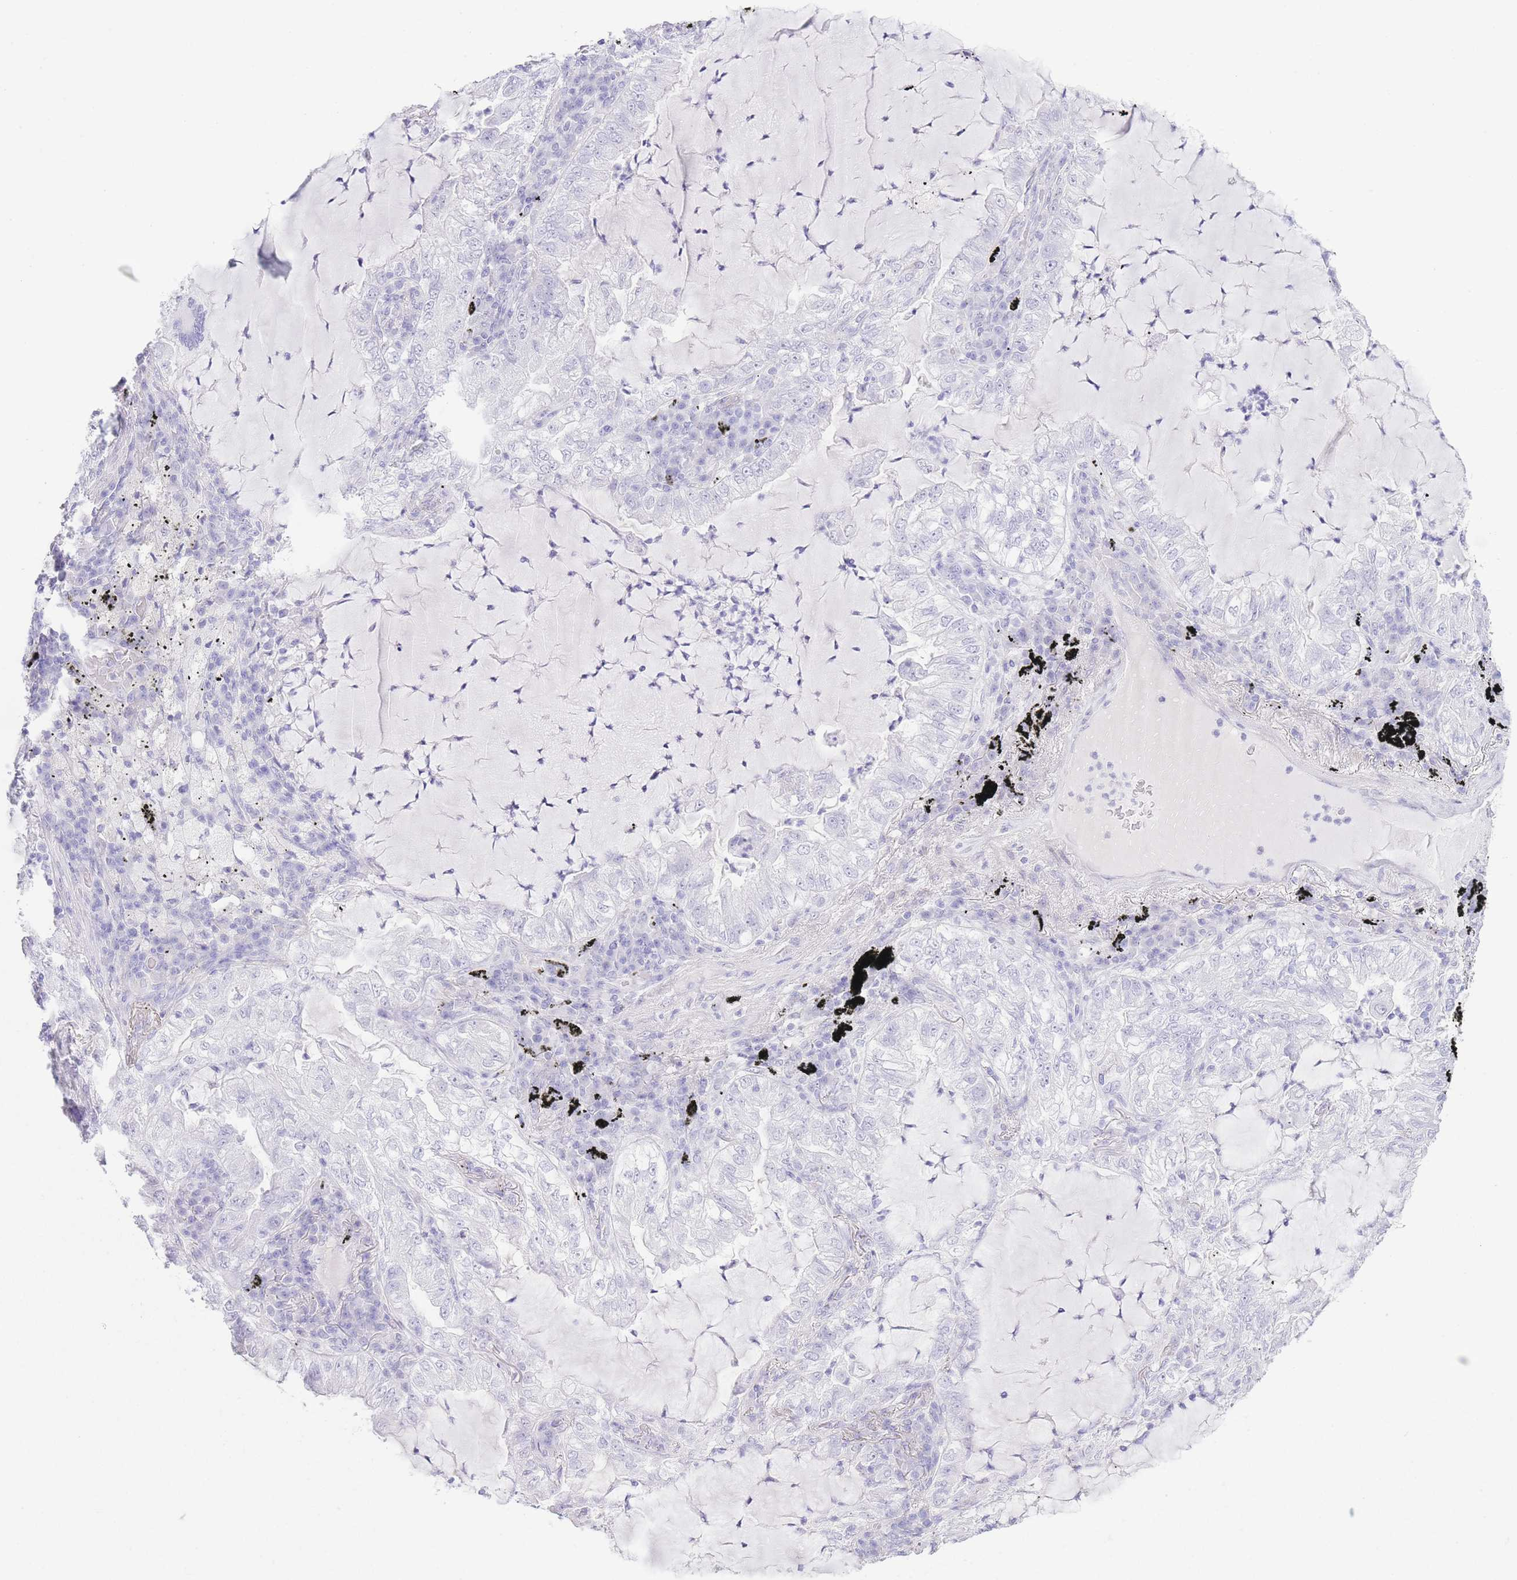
{"staining": {"intensity": "negative", "quantity": "none", "location": "none"}, "tissue": "lung cancer", "cell_type": "Tumor cells", "image_type": "cancer", "snomed": [{"axis": "morphology", "description": "Adenocarcinoma, NOS"}, {"axis": "topography", "description": "Lung"}], "caption": "The histopathology image displays no staining of tumor cells in lung adenocarcinoma.", "gene": "PKLR", "patient": {"sex": "female", "age": 73}}